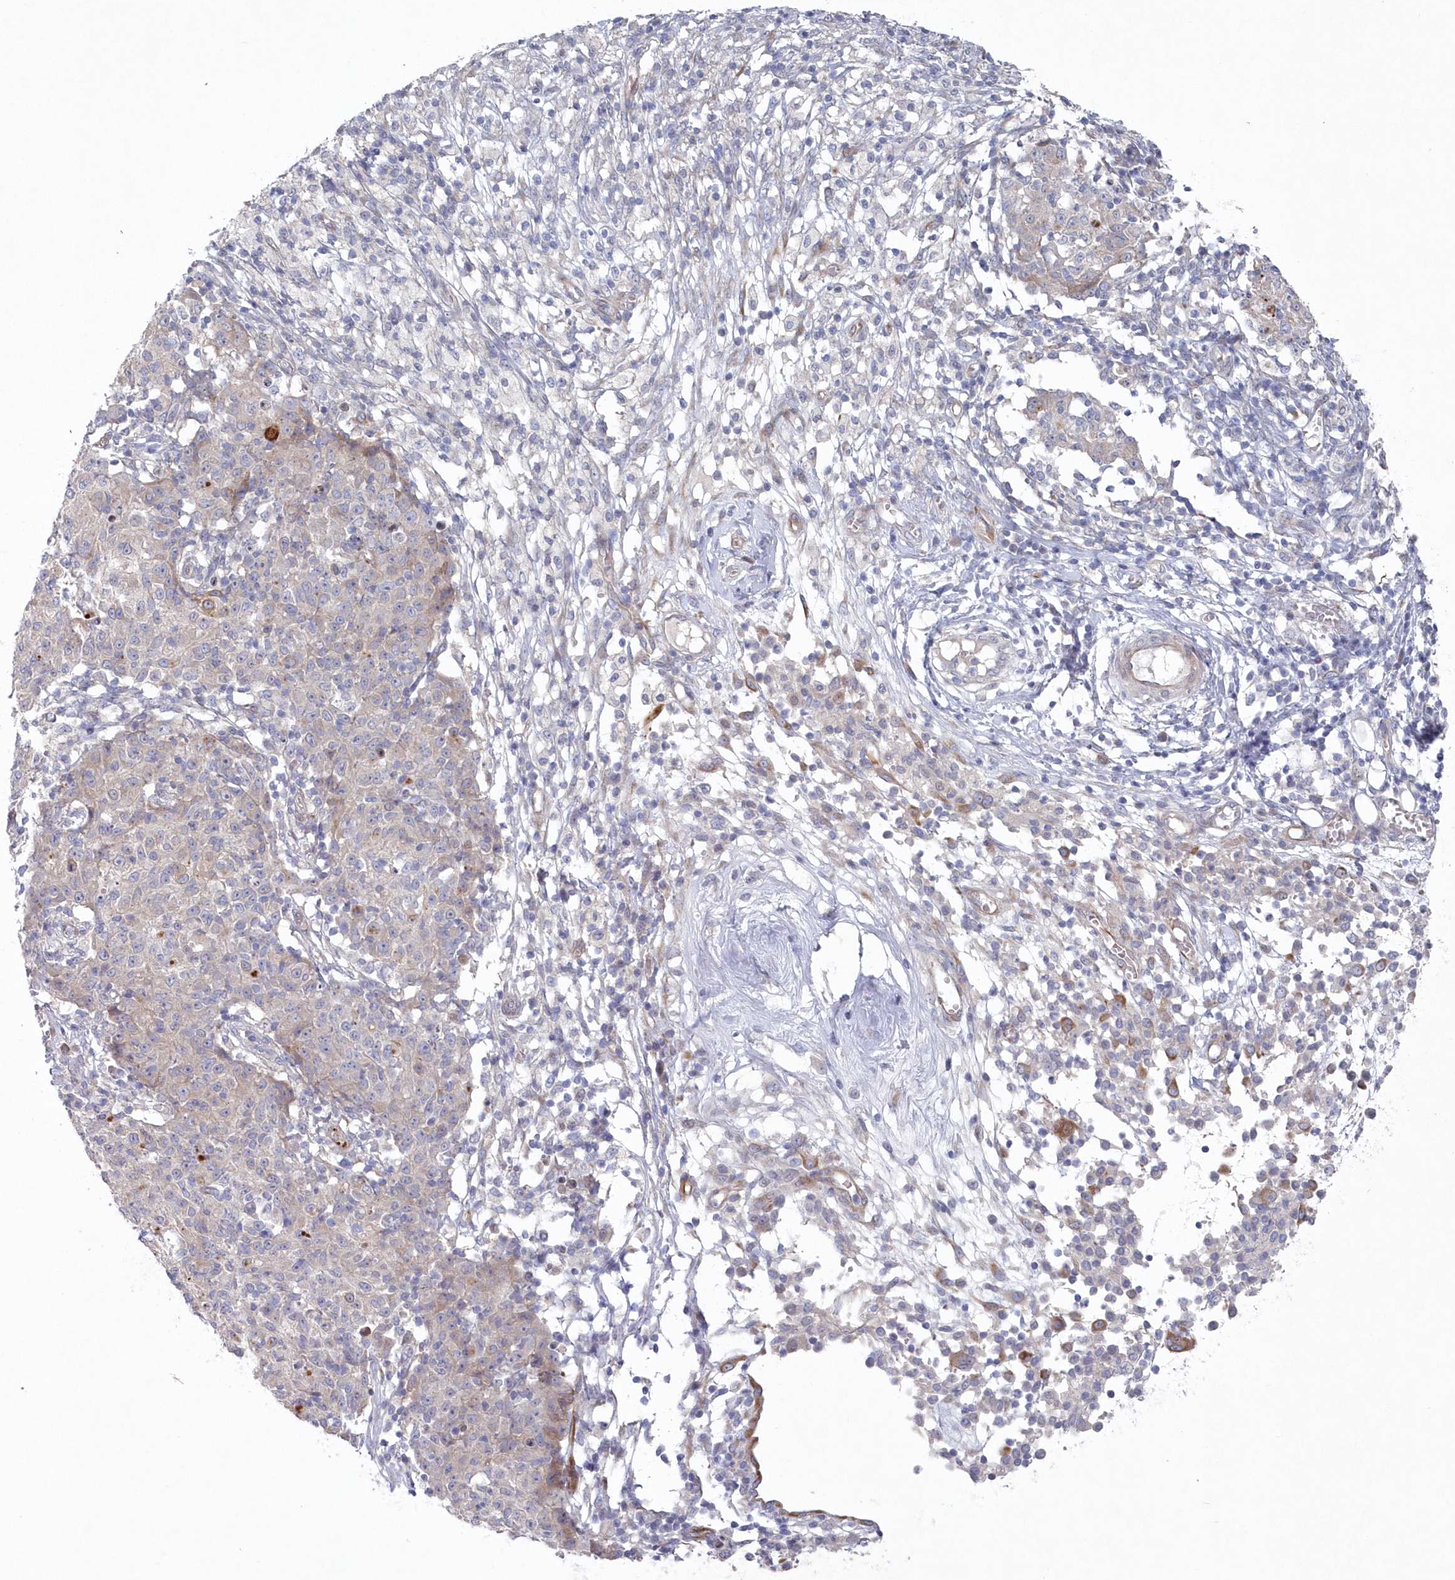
{"staining": {"intensity": "negative", "quantity": "none", "location": "none"}, "tissue": "ovarian cancer", "cell_type": "Tumor cells", "image_type": "cancer", "snomed": [{"axis": "morphology", "description": "Carcinoma, endometroid"}, {"axis": "topography", "description": "Ovary"}], "caption": "IHC of endometroid carcinoma (ovarian) shows no staining in tumor cells. (Stains: DAB immunohistochemistry with hematoxylin counter stain, Microscopy: brightfield microscopy at high magnification).", "gene": "KIAA1586", "patient": {"sex": "female", "age": 42}}